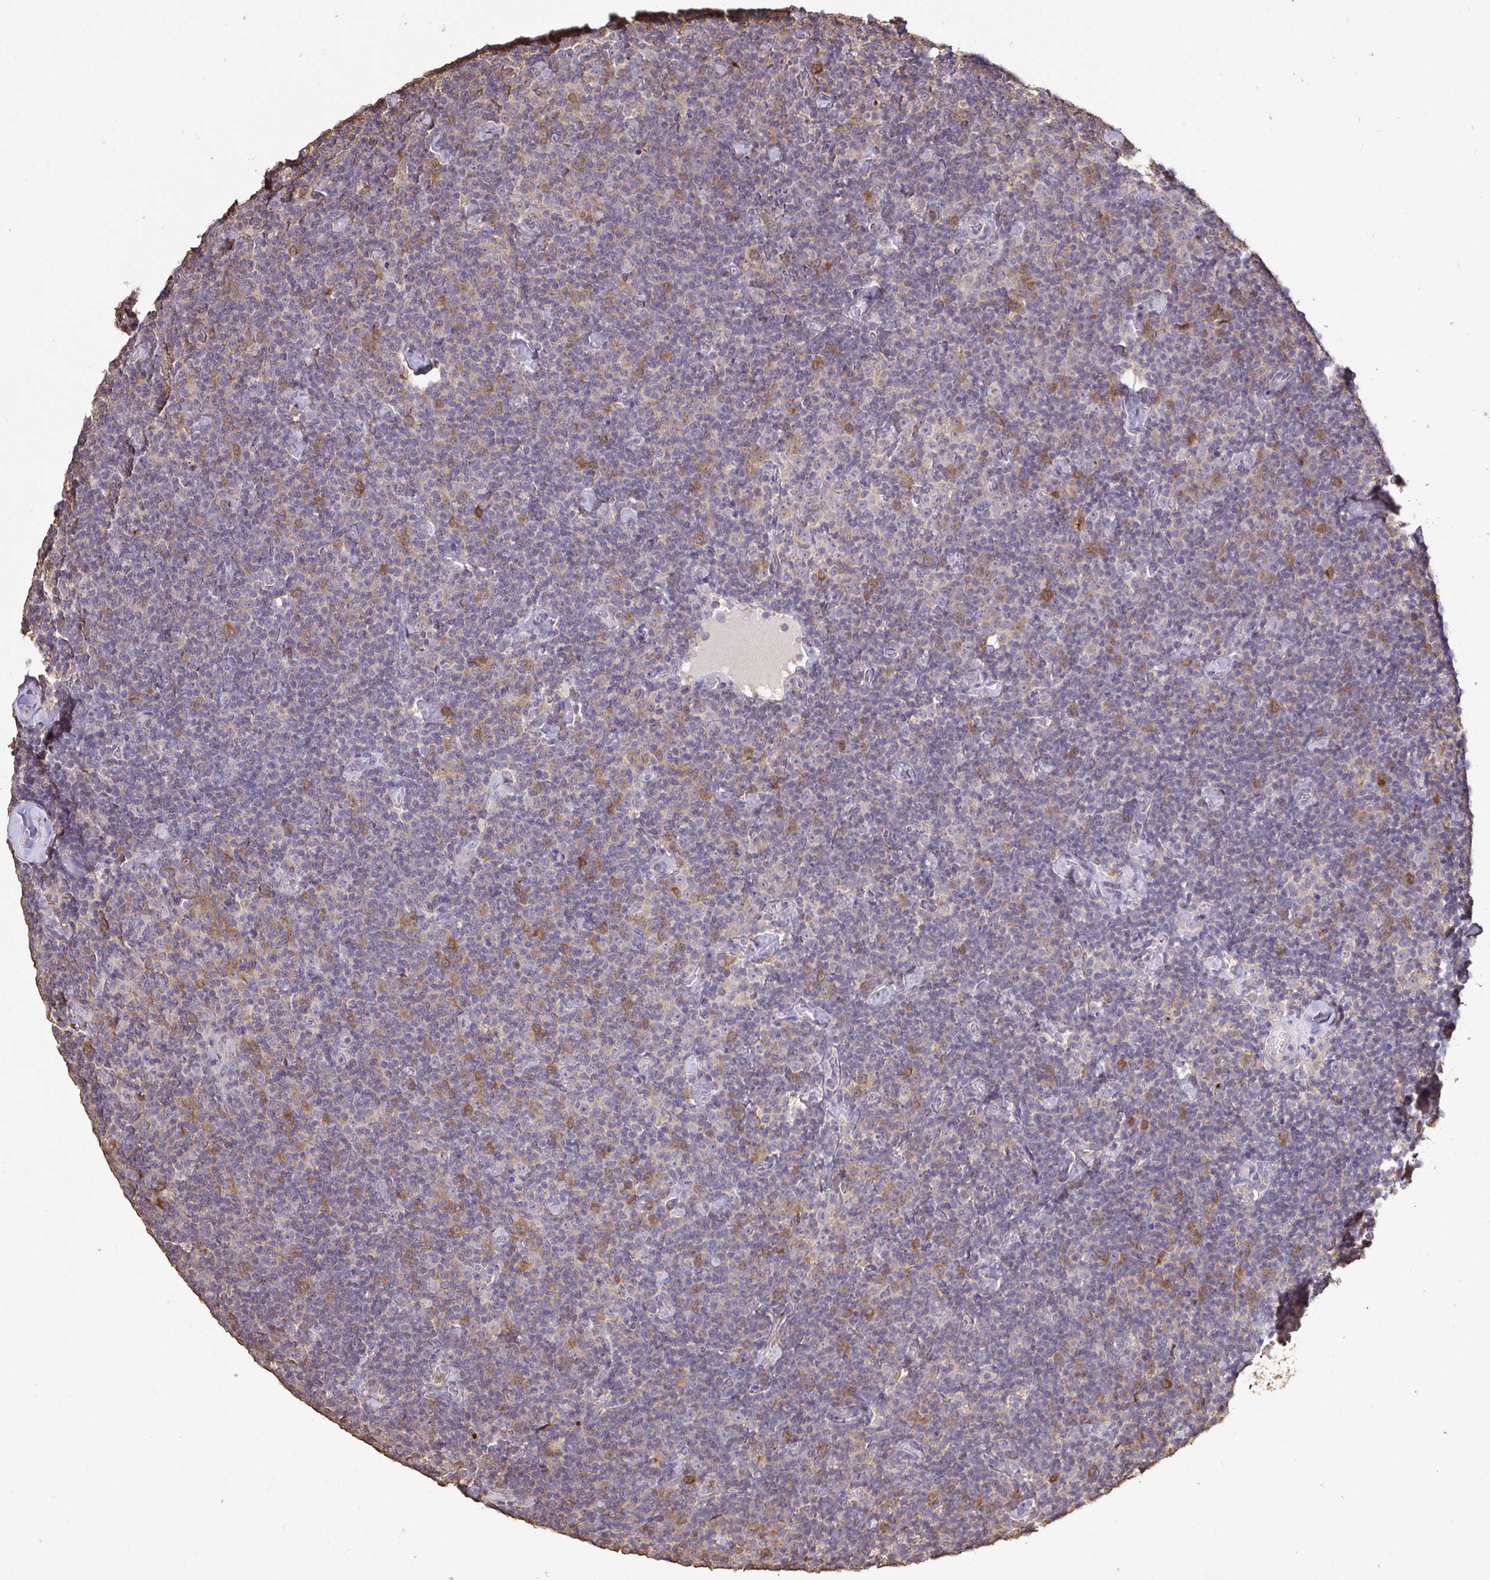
{"staining": {"intensity": "negative", "quantity": "none", "location": "none"}, "tissue": "lymphoma", "cell_type": "Tumor cells", "image_type": "cancer", "snomed": [{"axis": "morphology", "description": "Malignant lymphoma, non-Hodgkin's type, Low grade"}, {"axis": "topography", "description": "Lymph node"}], "caption": "Low-grade malignant lymphoma, non-Hodgkin's type was stained to show a protein in brown. There is no significant expression in tumor cells.", "gene": "MAPK8IP3", "patient": {"sex": "male", "age": 81}}